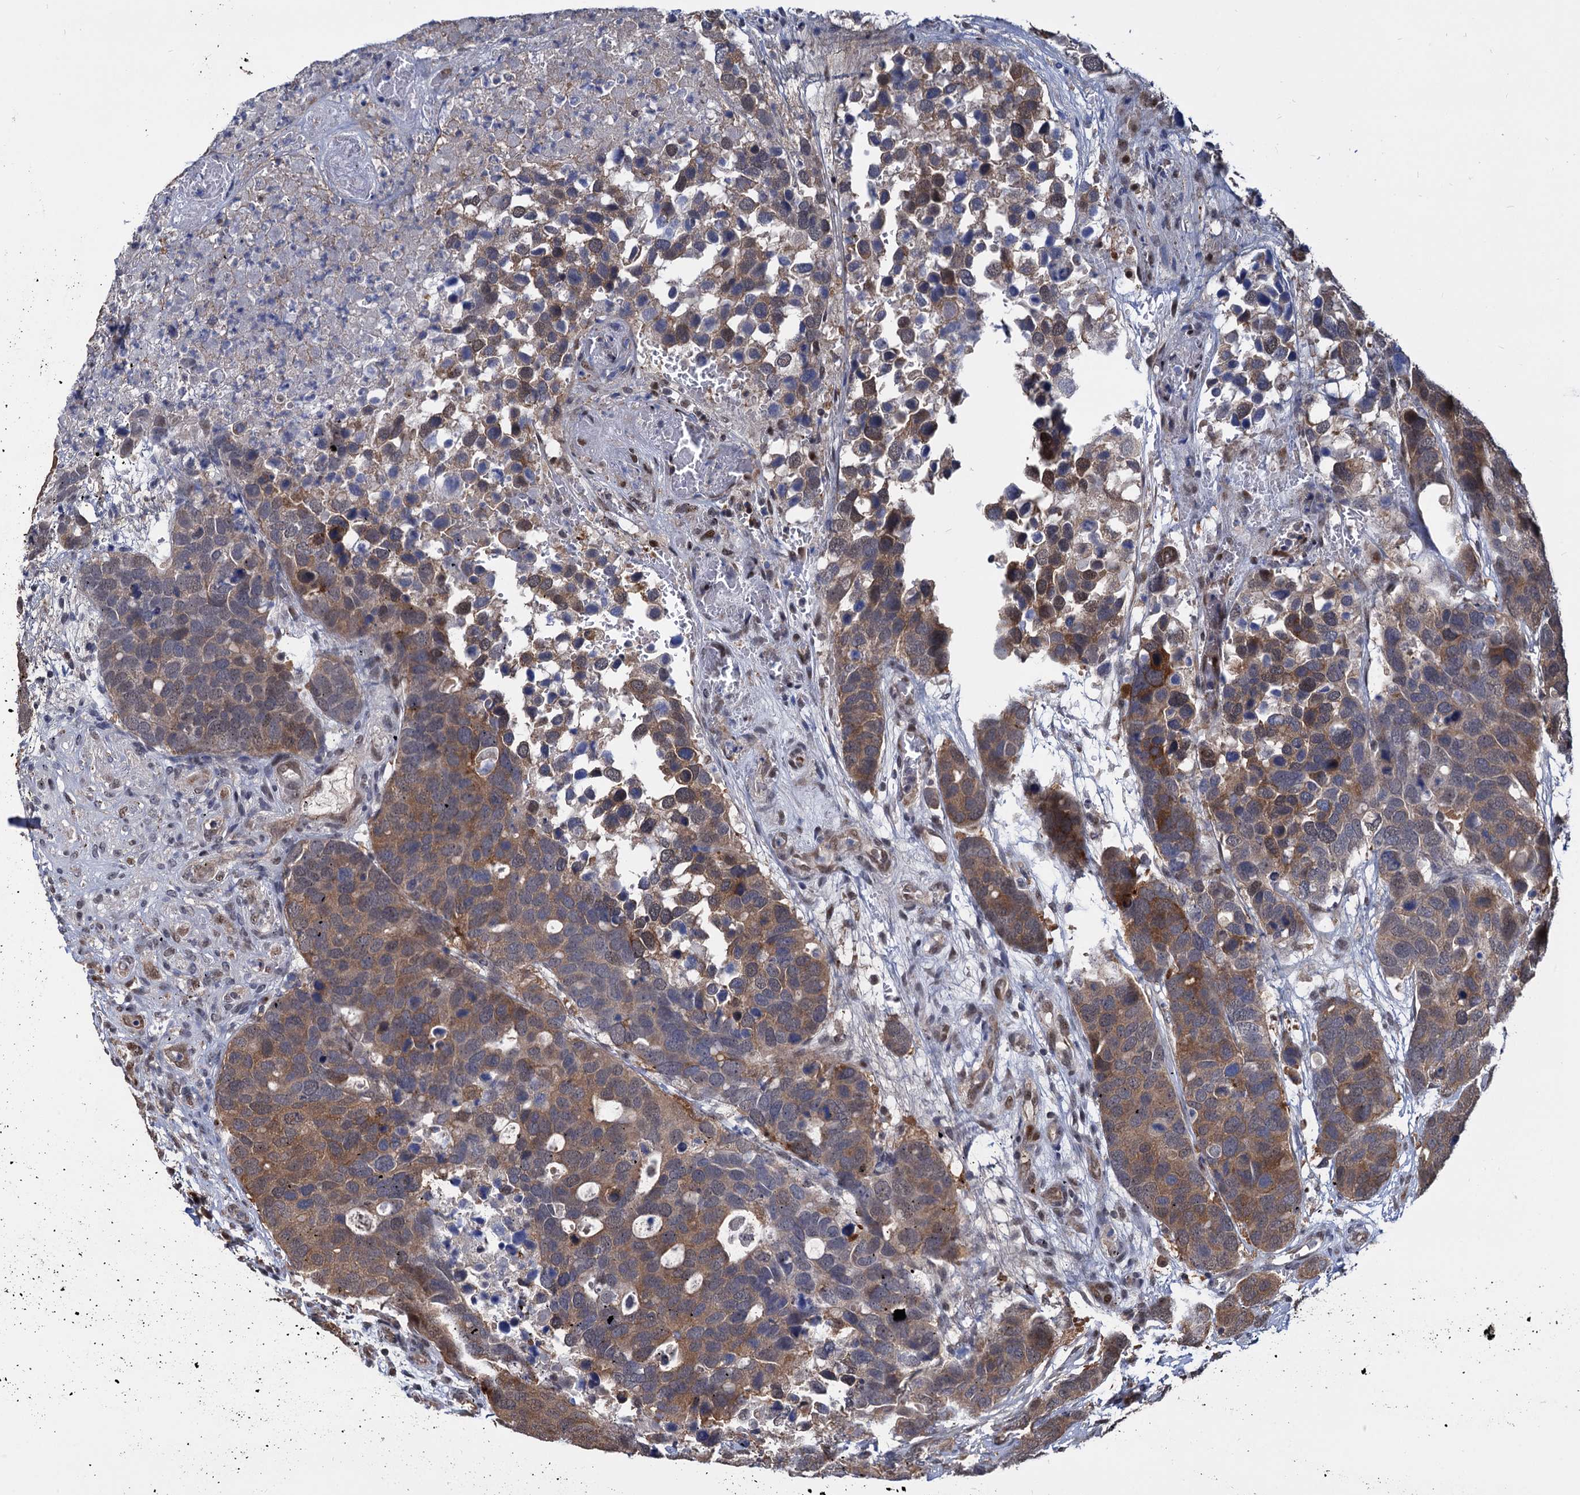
{"staining": {"intensity": "moderate", "quantity": ">75%", "location": "cytoplasmic/membranous"}, "tissue": "breast cancer", "cell_type": "Tumor cells", "image_type": "cancer", "snomed": [{"axis": "morphology", "description": "Duct carcinoma"}, {"axis": "topography", "description": "Breast"}], "caption": "Protein staining displays moderate cytoplasmic/membranous staining in approximately >75% of tumor cells in breast invasive ductal carcinoma.", "gene": "PSMD4", "patient": {"sex": "female", "age": 83}}